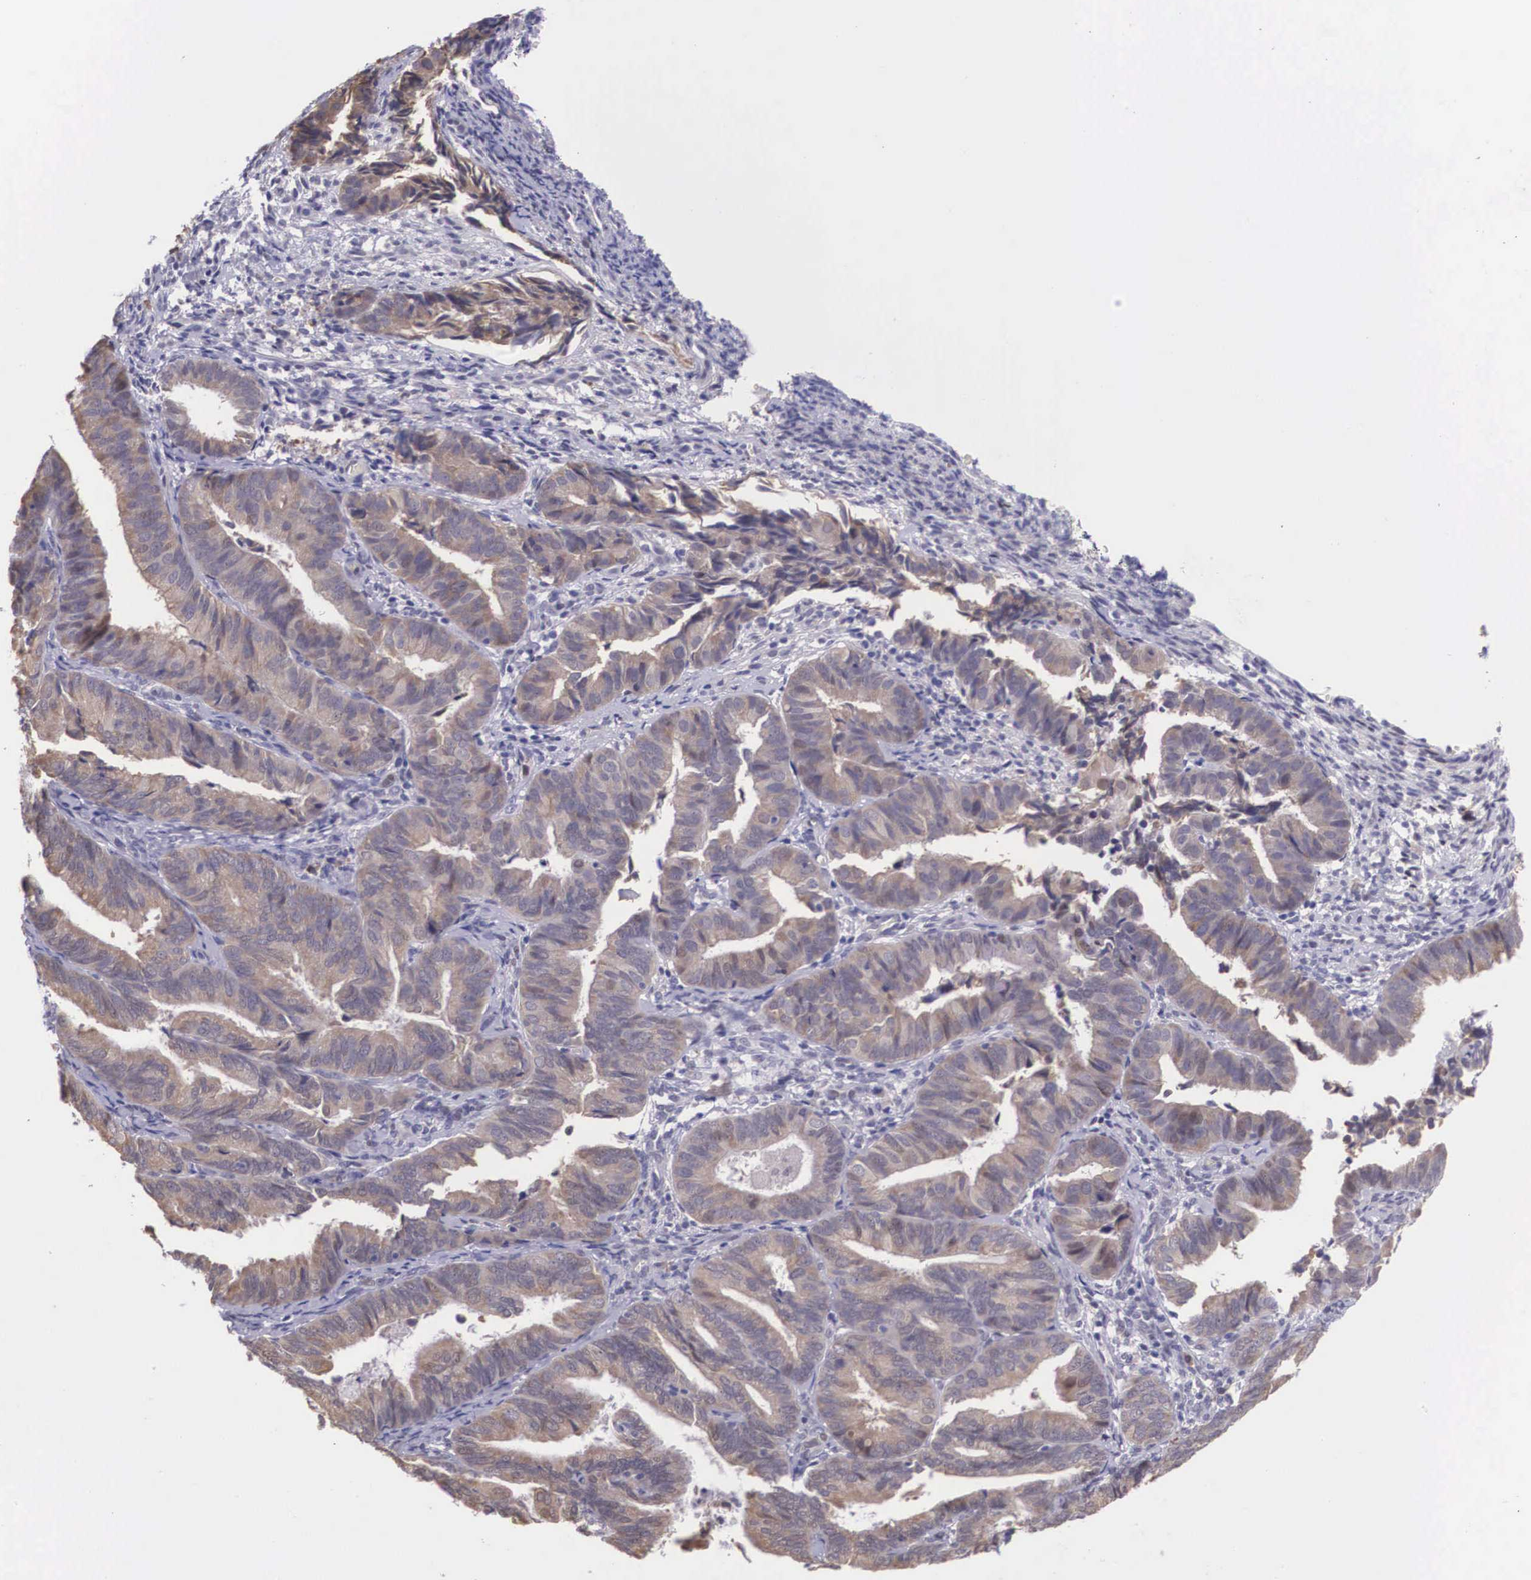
{"staining": {"intensity": "moderate", "quantity": "25%-75%", "location": "cytoplasmic/membranous"}, "tissue": "endometrial cancer", "cell_type": "Tumor cells", "image_type": "cancer", "snomed": [{"axis": "morphology", "description": "Adenocarcinoma, NOS"}, {"axis": "topography", "description": "Endometrium"}], "caption": "Endometrial cancer stained with immunohistochemistry displays moderate cytoplasmic/membranous expression in approximately 25%-75% of tumor cells.", "gene": "SLC25A21", "patient": {"sex": "female", "age": 63}}